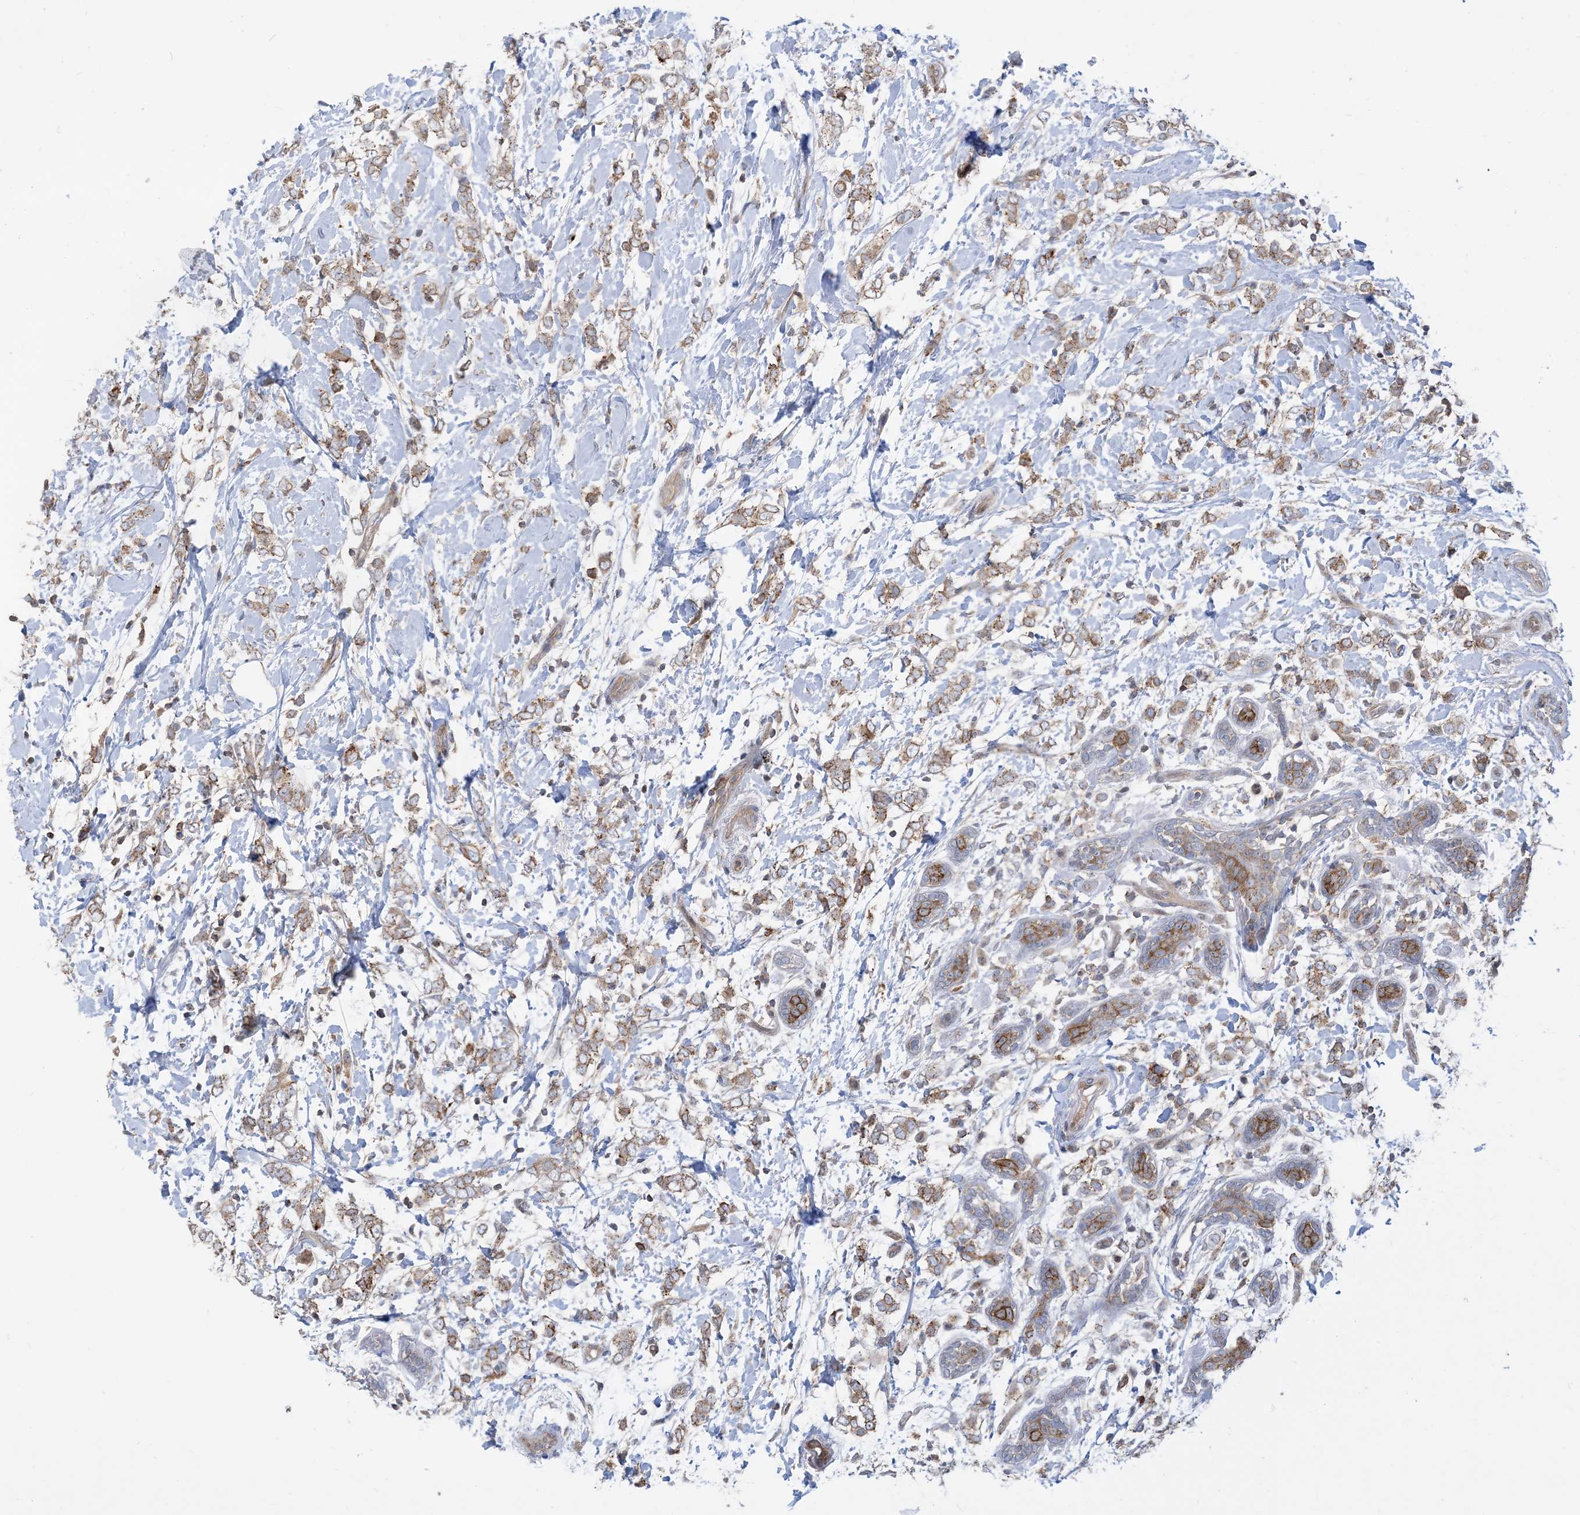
{"staining": {"intensity": "moderate", "quantity": ">75%", "location": "cytoplasmic/membranous"}, "tissue": "breast cancer", "cell_type": "Tumor cells", "image_type": "cancer", "snomed": [{"axis": "morphology", "description": "Normal tissue, NOS"}, {"axis": "morphology", "description": "Lobular carcinoma"}, {"axis": "topography", "description": "Breast"}], "caption": "Protein staining by IHC reveals moderate cytoplasmic/membranous positivity in about >75% of tumor cells in breast cancer. (IHC, brightfield microscopy, high magnification).", "gene": "CASP4", "patient": {"sex": "female", "age": 47}}